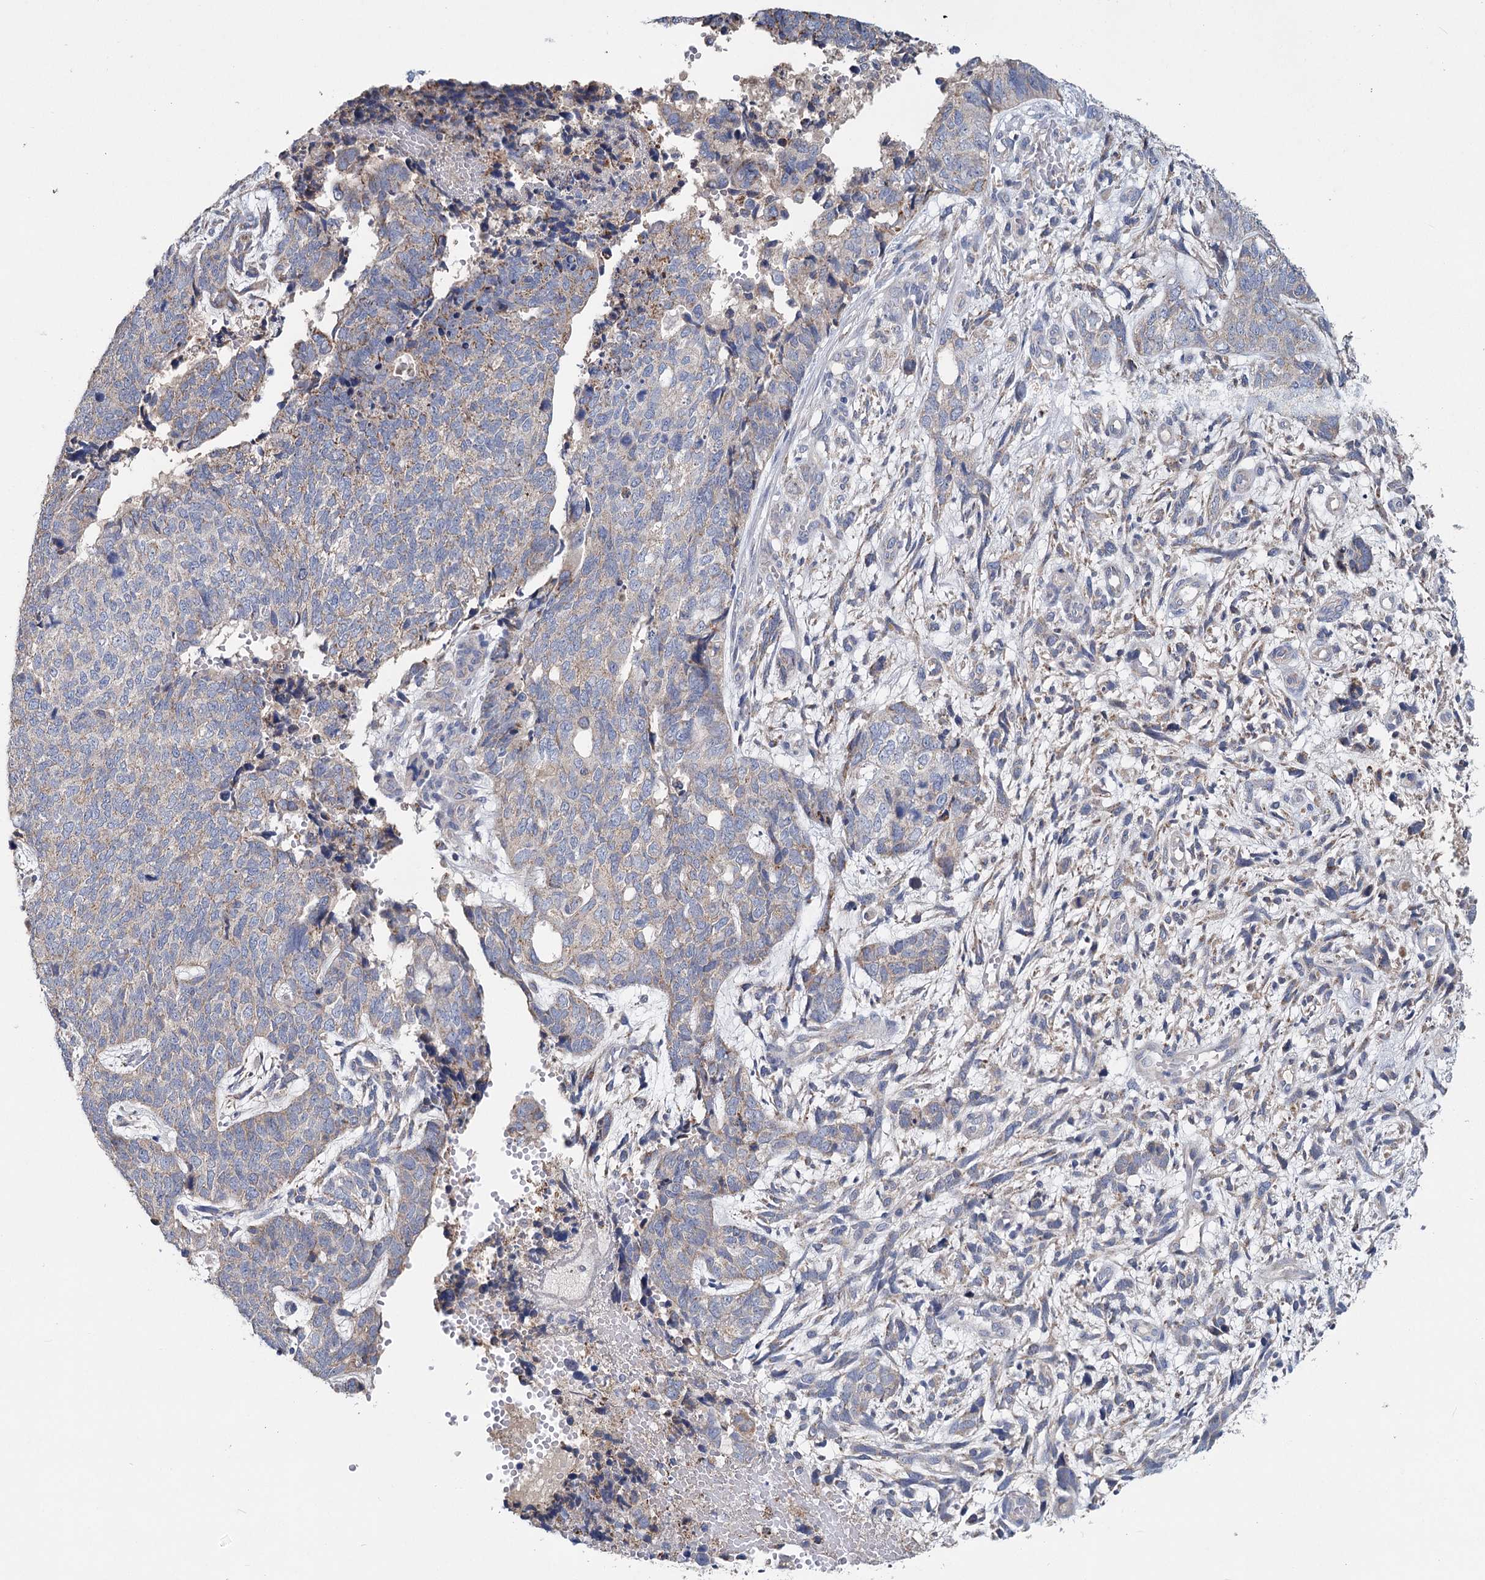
{"staining": {"intensity": "weak", "quantity": "<25%", "location": "cytoplasmic/membranous"}, "tissue": "cervical cancer", "cell_type": "Tumor cells", "image_type": "cancer", "snomed": [{"axis": "morphology", "description": "Squamous cell carcinoma, NOS"}, {"axis": "topography", "description": "Cervix"}], "caption": "High magnification brightfield microscopy of cervical cancer (squamous cell carcinoma) stained with DAB (3,3'-diaminobenzidine) (brown) and counterstained with hematoxylin (blue): tumor cells show no significant expression. (Stains: DAB immunohistochemistry with hematoxylin counter stain, Microscopy: brightfield microscopy at high magnification).", "gene": "ANKRD16", "patient": {"sex": "female", "age": 63}}